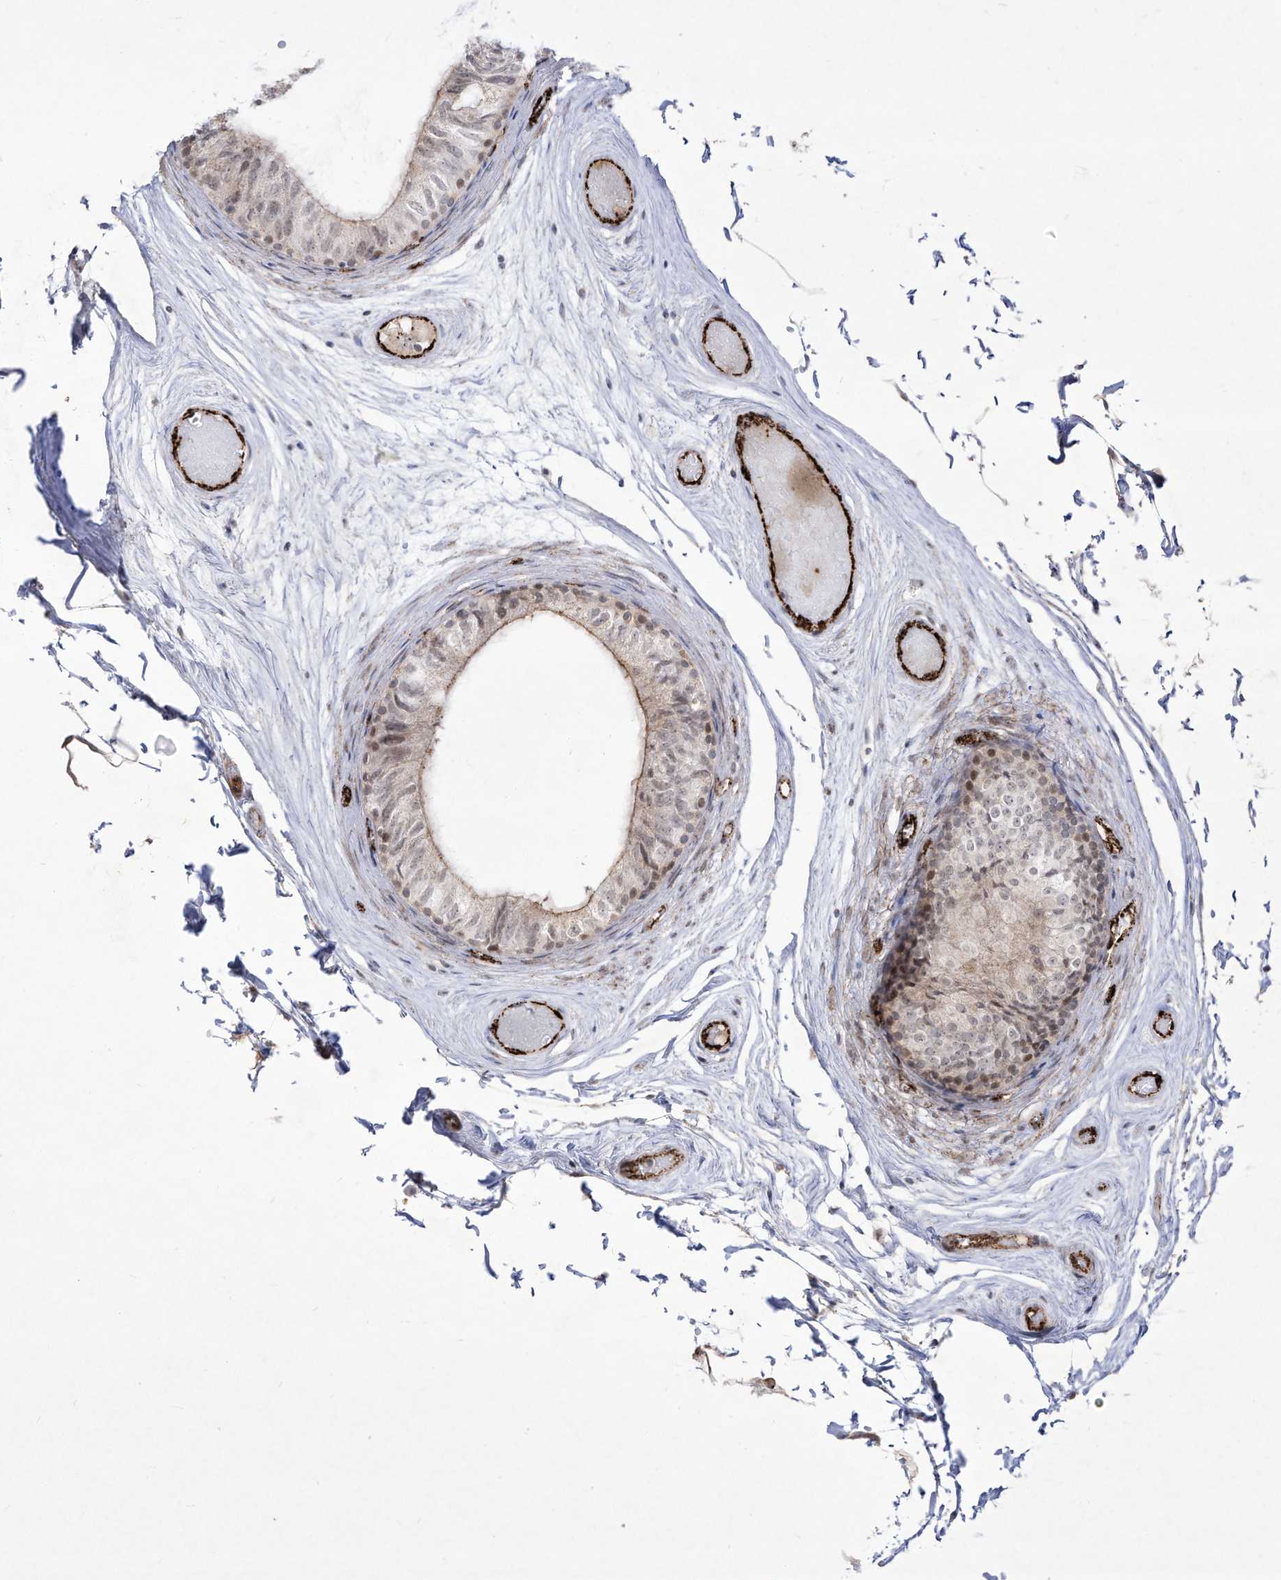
{"staining": {"intensity": "weak", "quantity": ">75%", "location": "cytoplasmic/membranous,nuclear"}, "tissue": "epididymis", "cell_type": "Glandular cells", "image_type": "normal", "snomed": [{"axis": "morphology", "description": "Normal tissue, NOS"}, {"axis": "topography", "description": "Epididymis"}], "caption": "IHC (DAB) staining of unremarkable human epididymis shows weak cytoplasmic/membranous,nuclear protein expression in about >75% of glandular cells. (IHC, brightfield microscopy, high magnification).", "gene": "ZGRF1", "patient": {"sex": "male", "age": 79}}